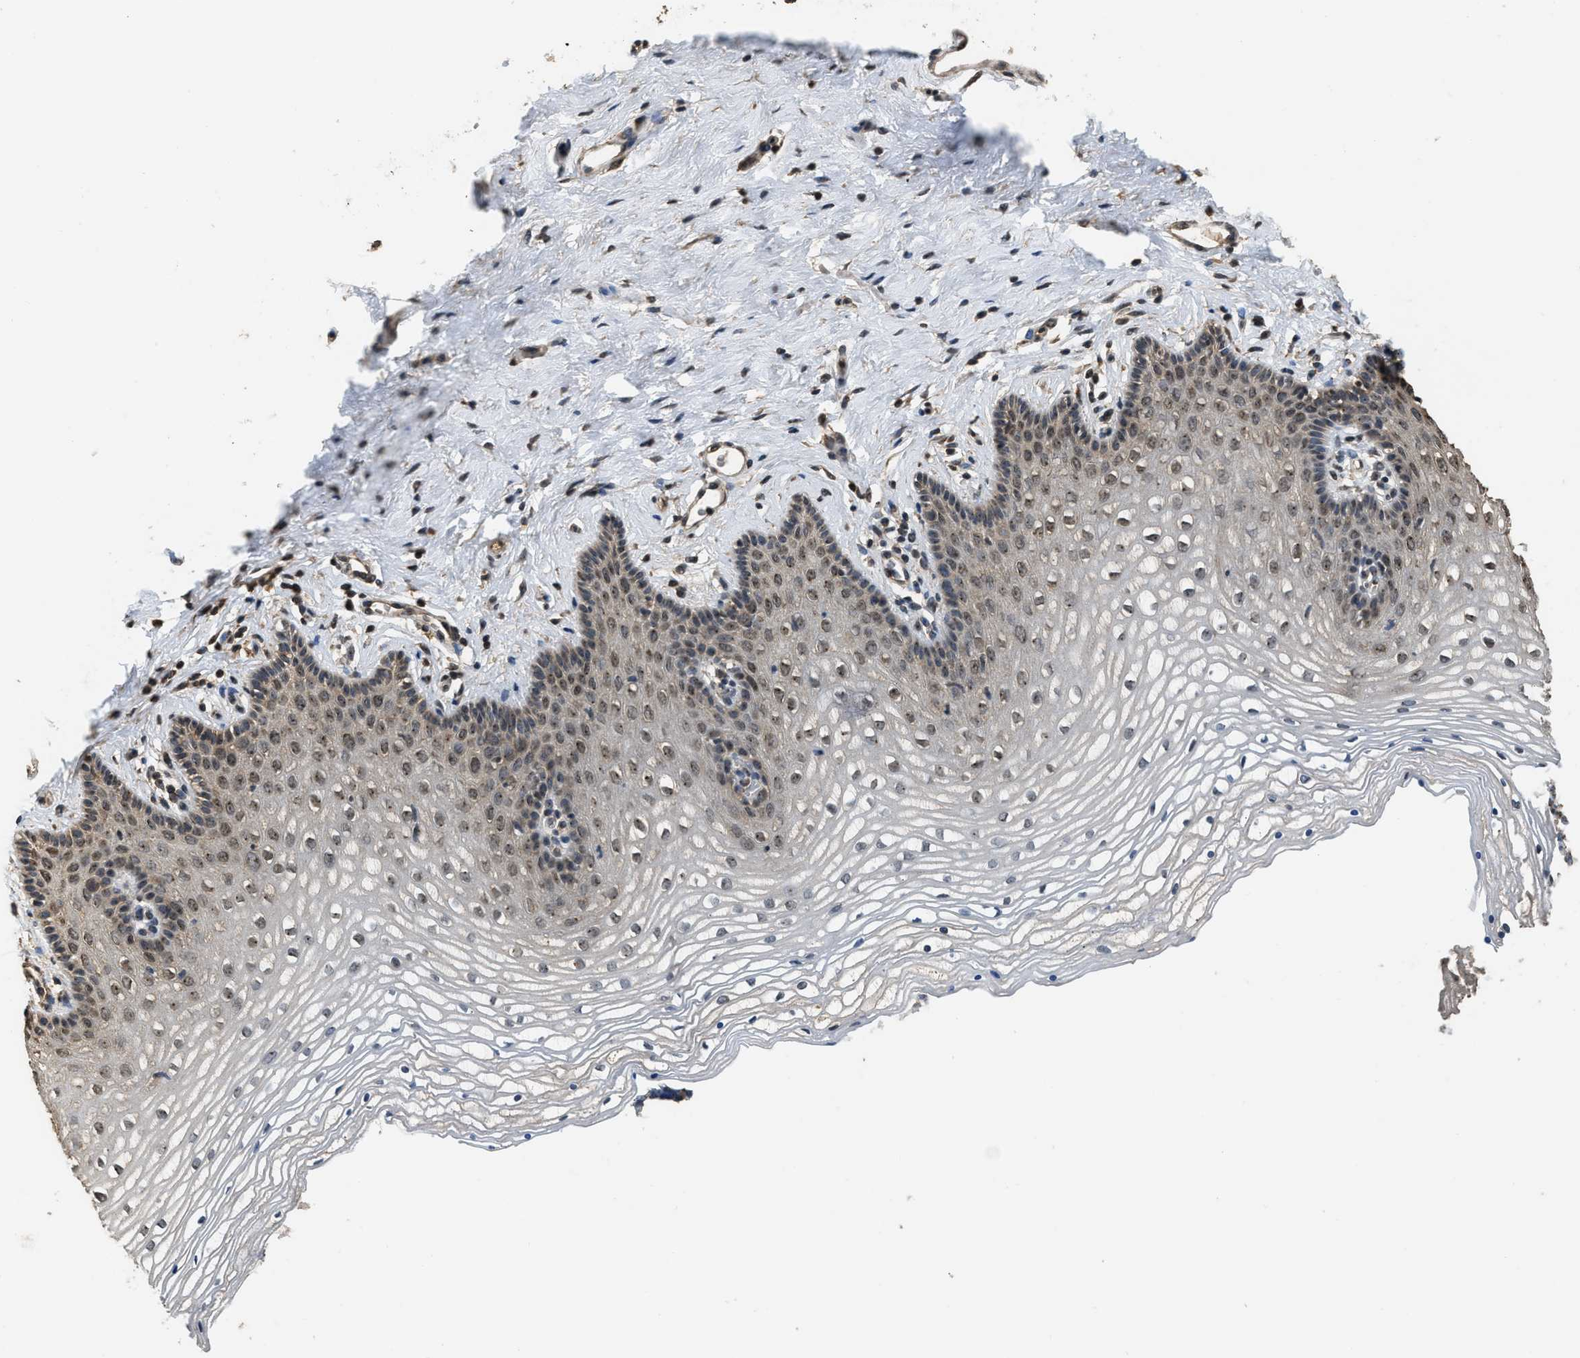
{"staining": {"intensity": "weak", "quantity": ">75%", "location": "nuclear"}, "tissue": "vagina", "cell_type": "Squamous epithelial cells", "image_type": "normal", "snomed": [{"axis": "morphology", "description": "Normal tissue, NOS"}, {"axis": "topography", "description": "Vagina"}], "caption": "Immunohistochemical staining of normal vagina displays weak nuclear protein staining in about >75% of squamous epithelial cells. (IHC, brightfield microscopy, high magnification).", "gene": "DENND6B", "patient": {"sex": "female", "age": 32}}